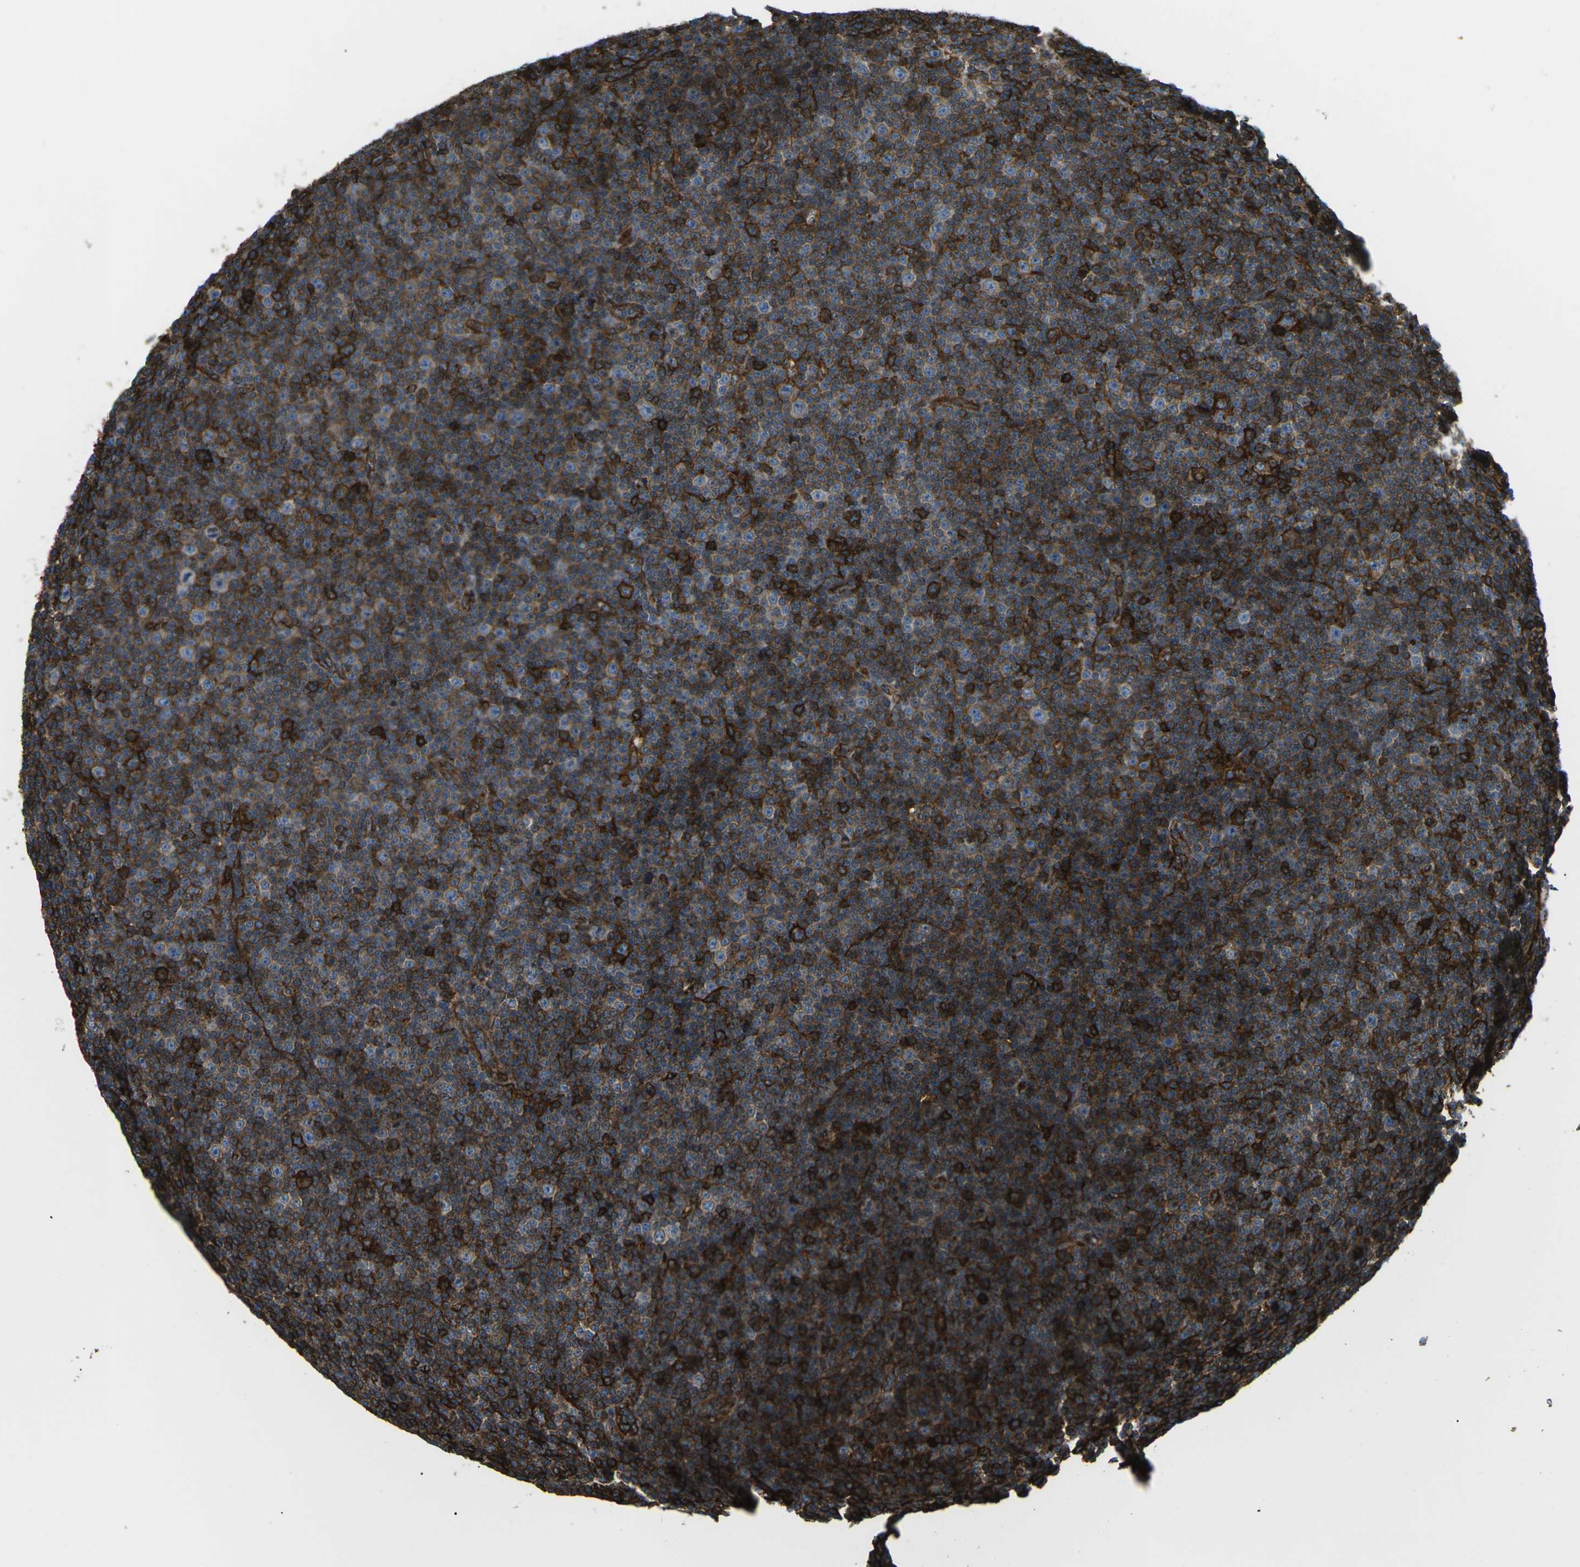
{"staining": {"intensity": "strong", "quantity": ">75%", "location": "cytoplasmic/membranous"}, "tissue": "lymphoma", "cell_type": "Tumor cells", "image_type": "cancer", "snomed": [{"axis": "morphology", "description": "Malignant lymphoma, non-Hodgkin's type, Low grade"}, {"axis": "topography", "description": "Lymph node"}], "caption": "This histopathology image displays immunohistochemistry (IHC) staining of human lymphoma, with high strong cytoplasmic/membranous staining in about >75% of tumor cells.", "gene": "HLA-B", "patient": {"sex": "female", "age": 67}}